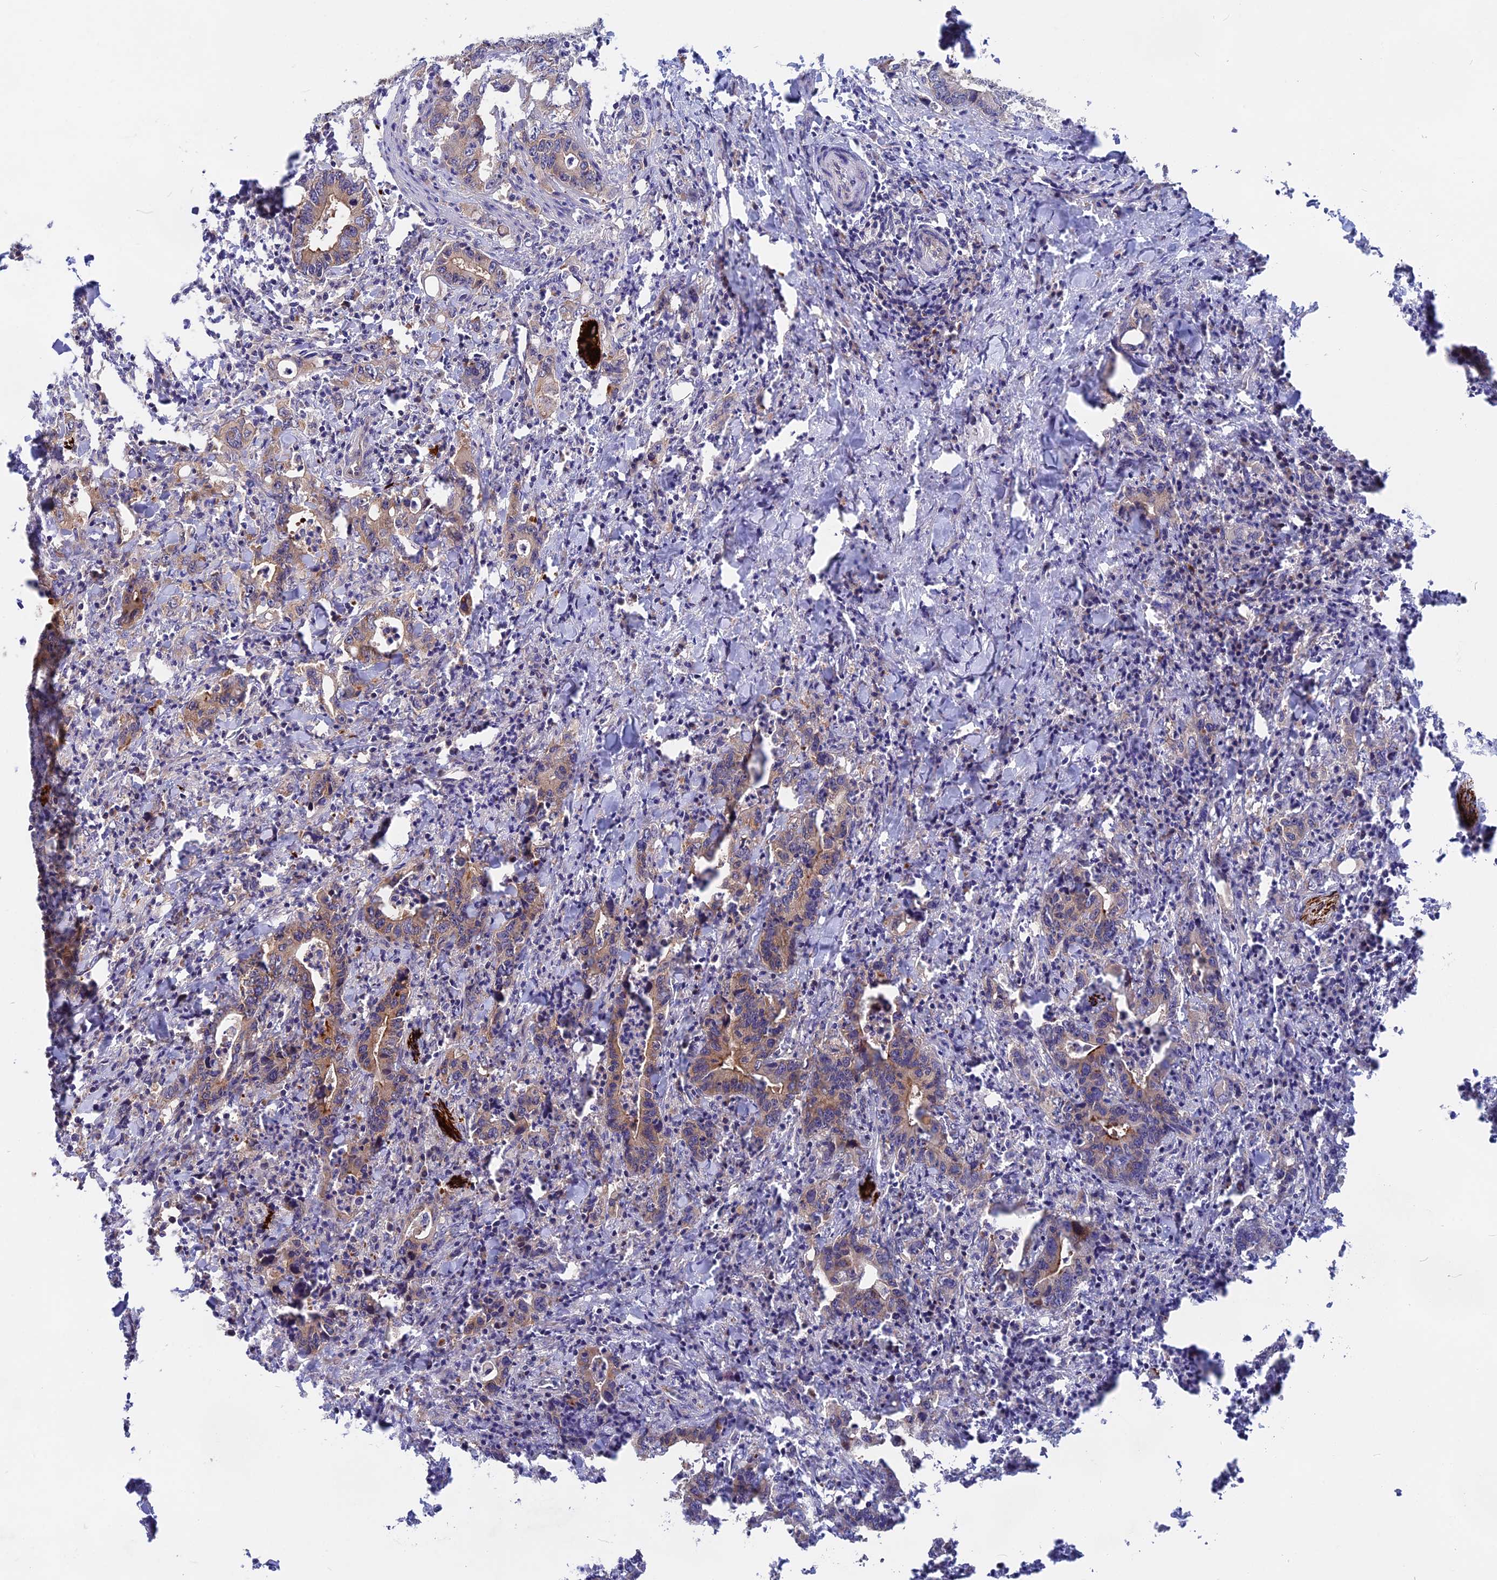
{"staining": {"intensity": "weak", "quantity": "25%-75%", "location": "cytoplasmic/membranous"}, "tissue": "colorectal cancer", "cell_type": "Tumor cells", "image_type": "cancer", "snomed": [{"axis": "morphology", "description": "Adenocarcinoma, NOS"}, {"axis": "topography", "description": "Colon"}], "caption": "Adenocarcinoma (colorectal) was stained to show a protein in brown. There is low levels of weak cytoplasmic/membranous positivity in about 25%-75% of tumor cells.", "gene": "TENT4B", "patient": {"sex": "female", "age": 75}}